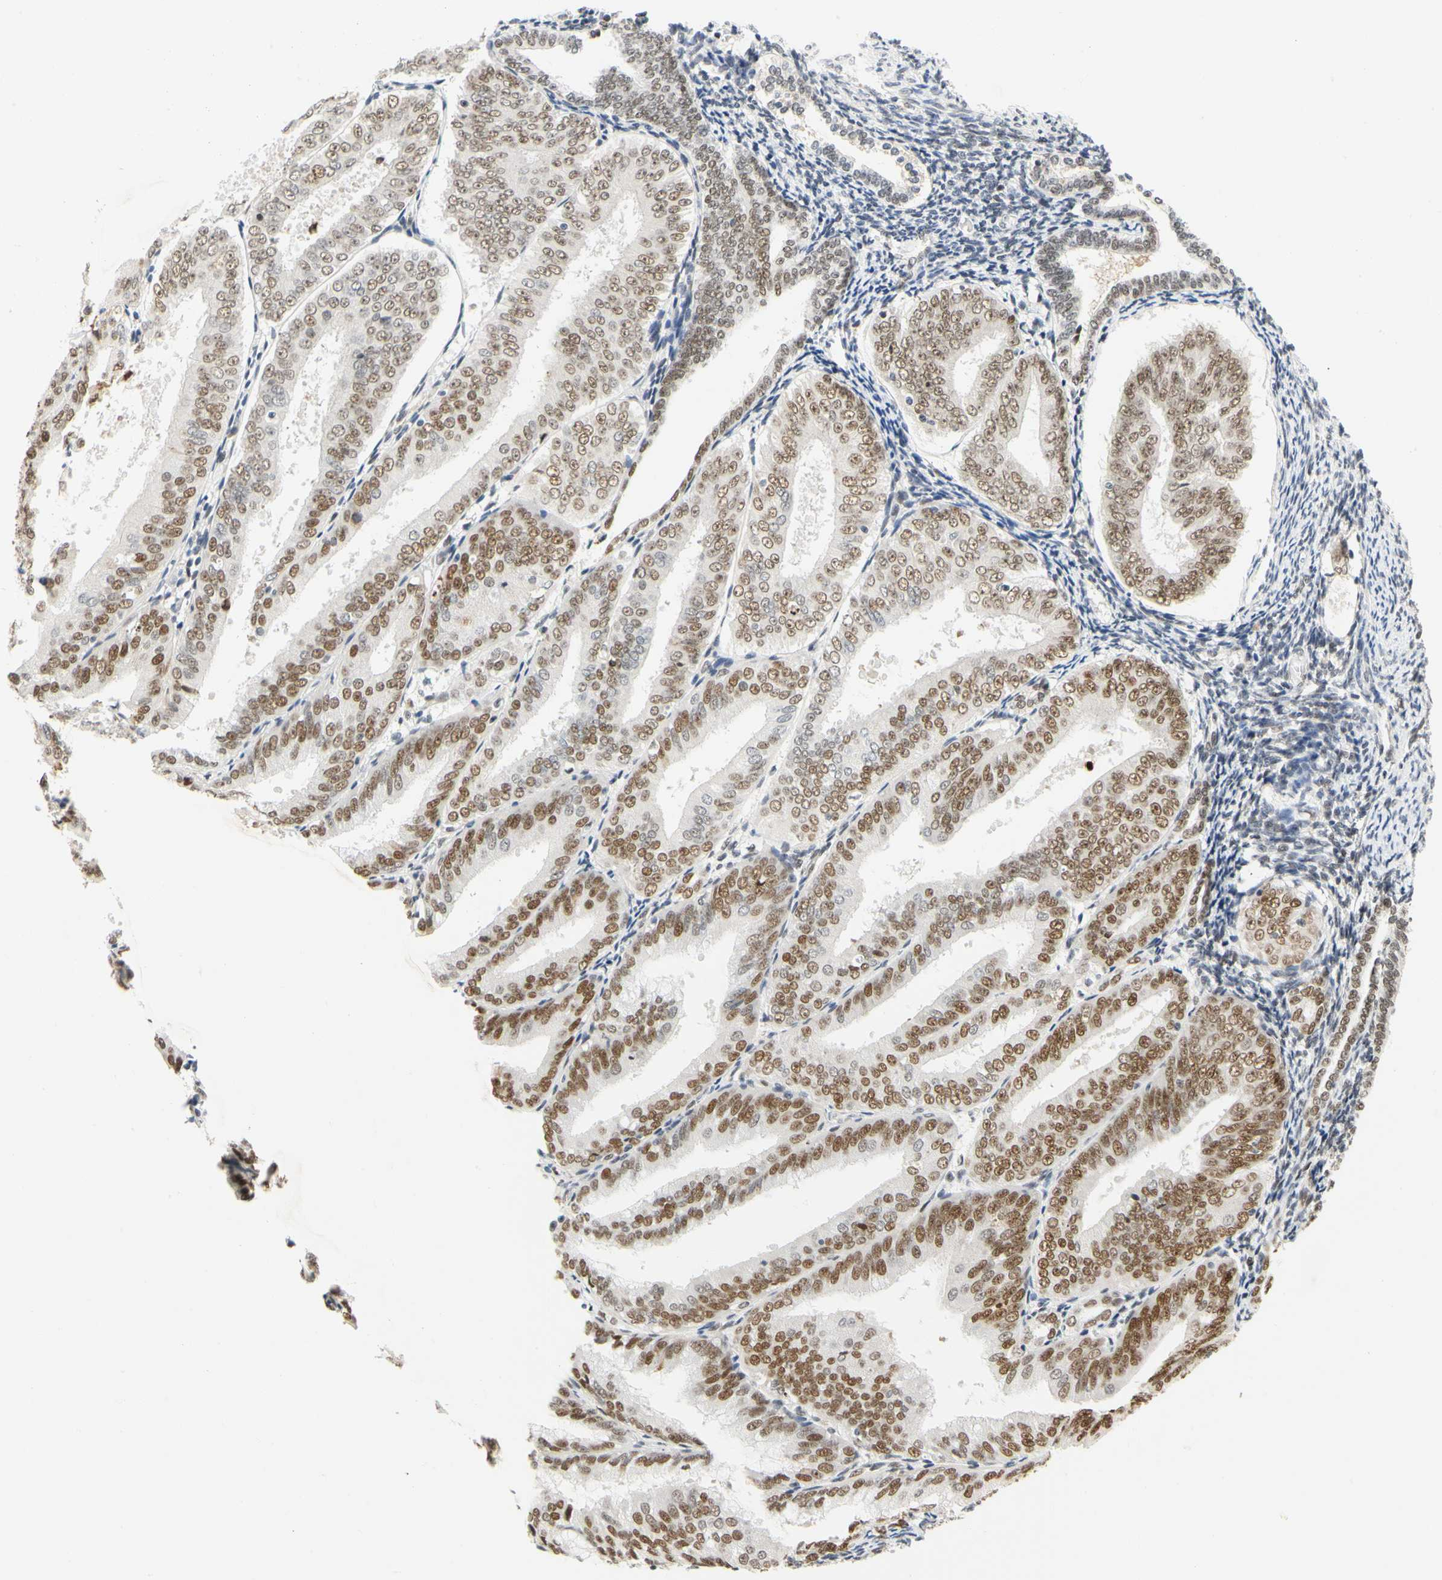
{"staining": {"intensity": "moderate", "quantity": ">75%", "location": "nuclear"}, "tissue": "endometrial cancer", "cell_type": "Tumor cells", "image_type": "cancer", "snomed": [{"axis": "morphology", "description": "Adenocarcinoma, NOS"}, {"axis": "topography", "description": "Endometrium"}], "caption": "DAB immunohistochemical staining of human endometrial cancer shows moderate nuclear protein staining in approximately >75% of tumor cells.", "gene": "ZSCAN16", "patient": {"sex": "female", "age": 63}}